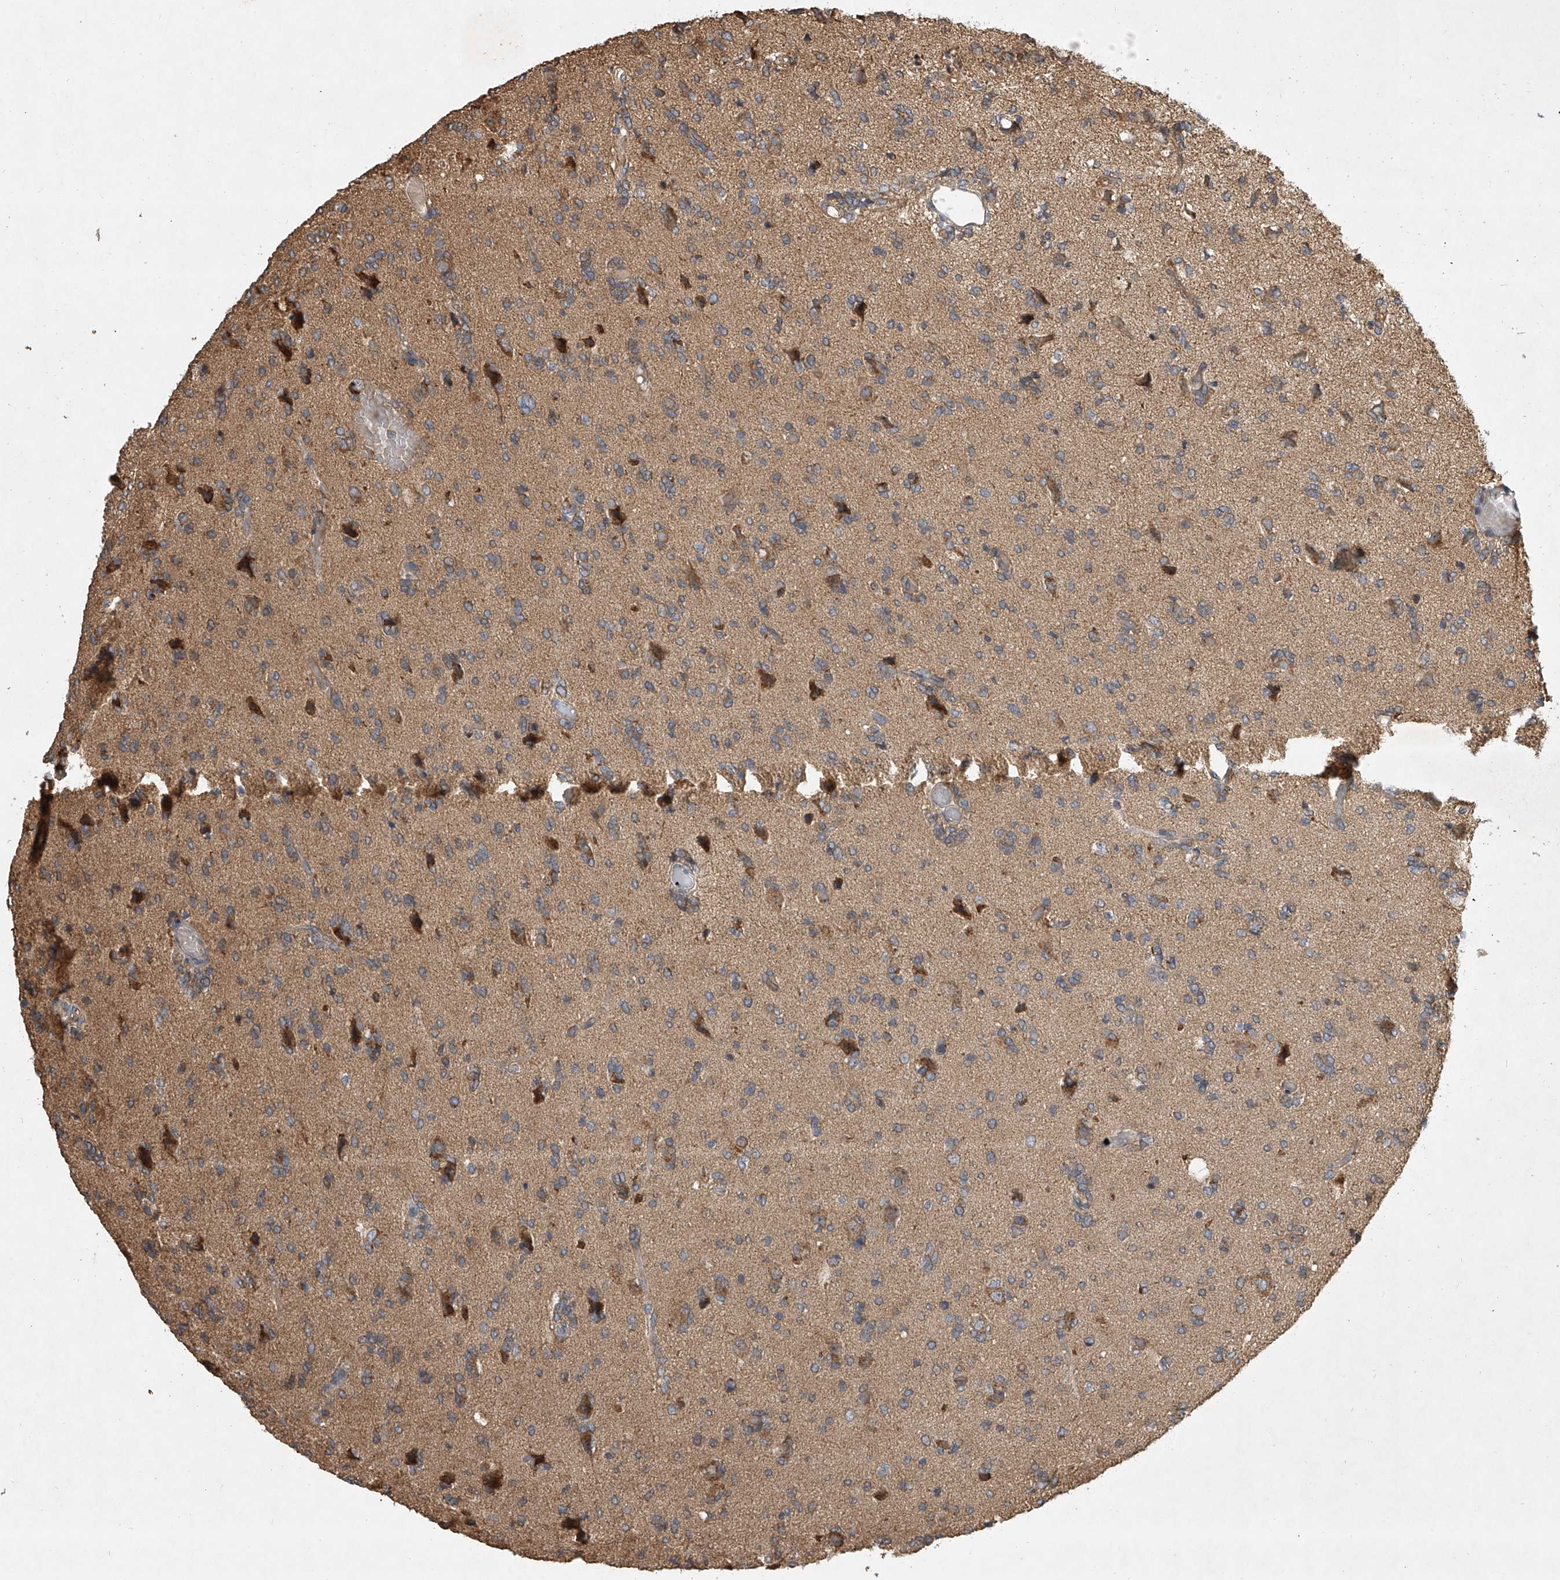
{"staining": {"intensity": "moderate", "quantity": "25%-75%", "location": "cytoplasmic/membranous"}, "tissue": "glioma", "cell_type": "Tumor cells", "image_type": "cancer", "snomed": [{"axis": "morphology", "description": "Glioma, malignant, High grade"}, {"axis": "topography", "description": "Brain"}], "caption": "The image exhibits staining of malignant glioma (high-grade), revealing moderate cytoplasmic/membranous protein staining (brown color) within tumor cells.", "gene": "NFS1", "patient": {"sex": "female", "age": 59}}